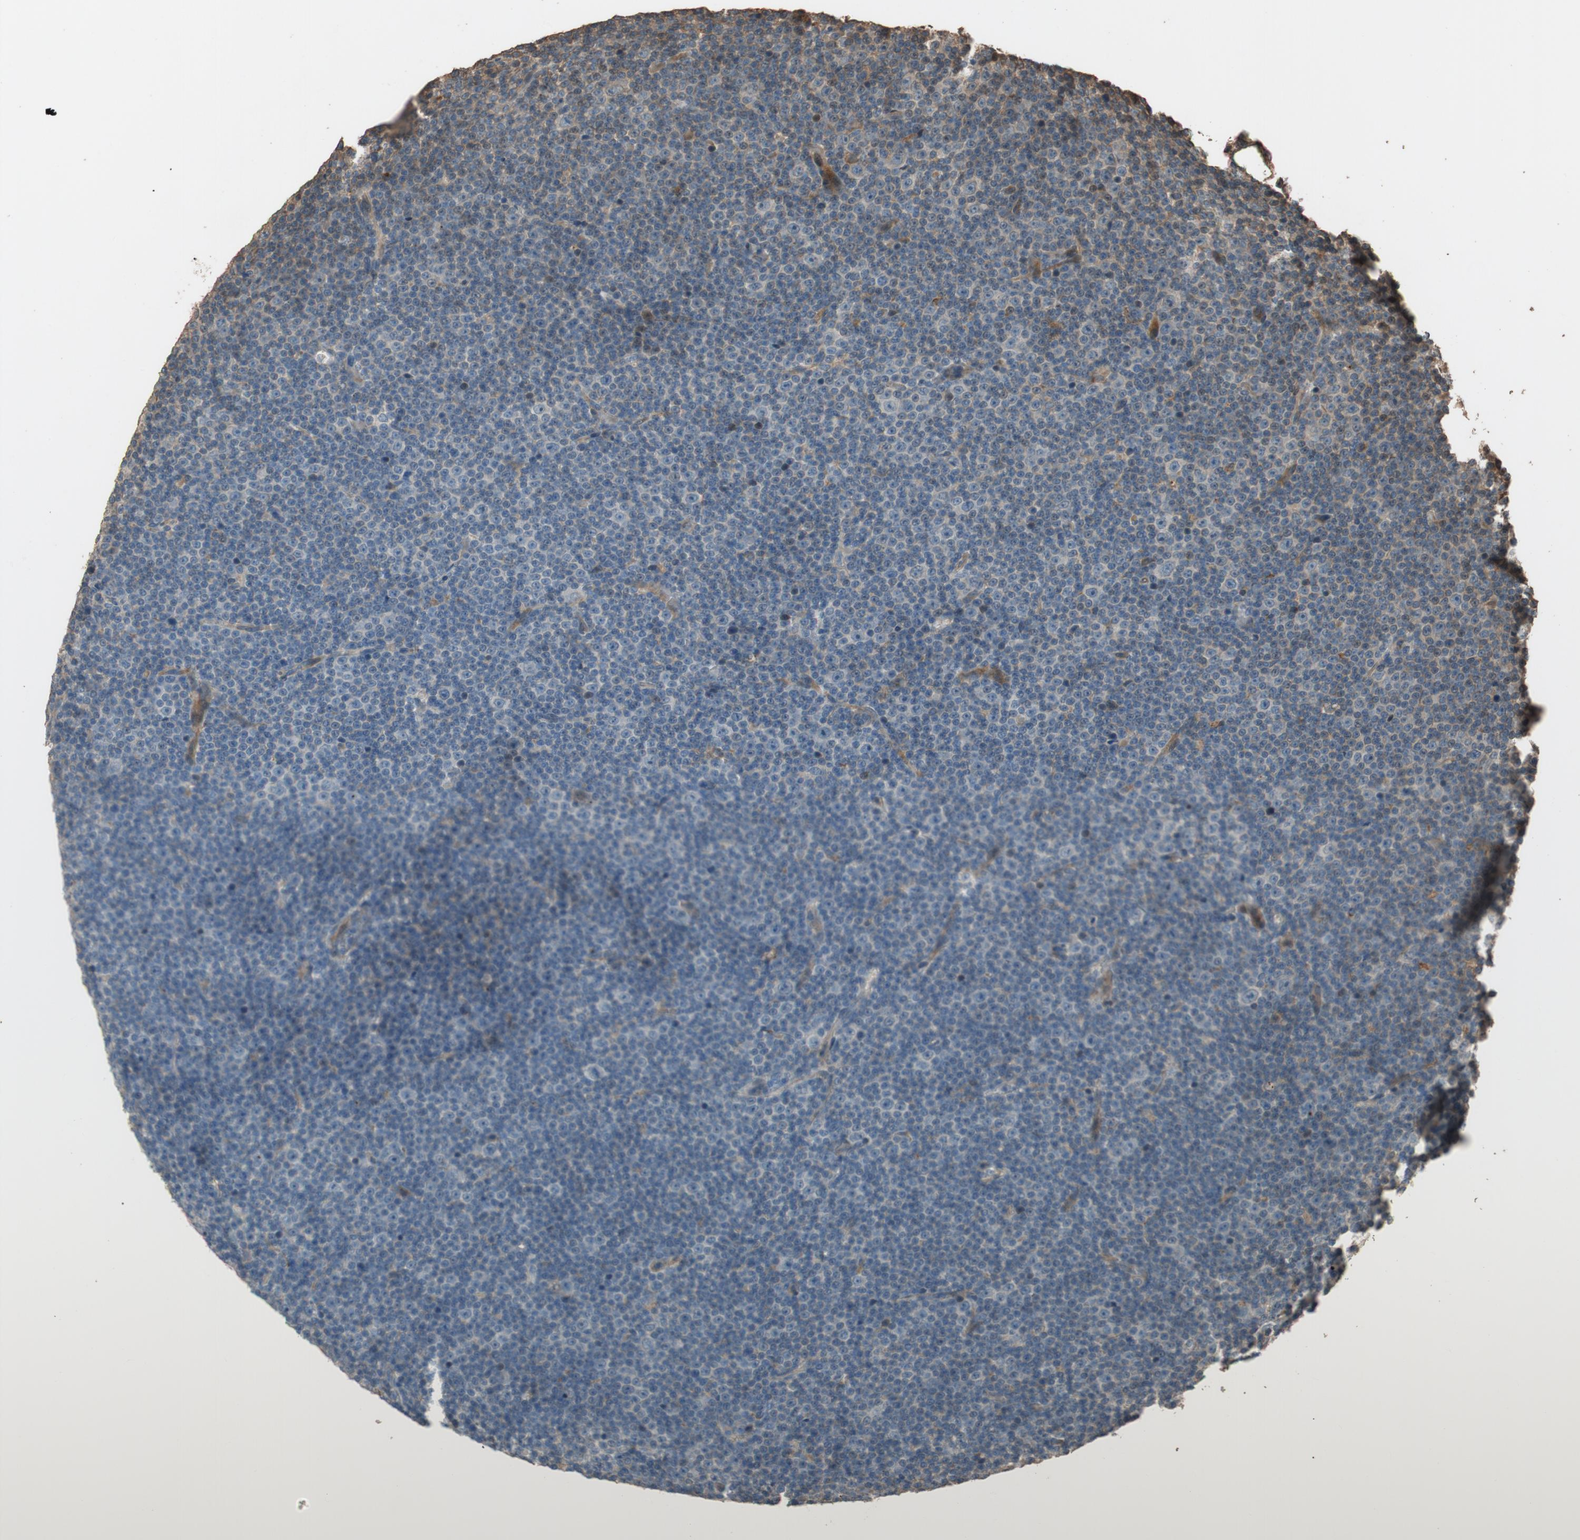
{"staining": {"intensity": "negative", "quantity": "none", "location": "none"}, "tissue": "lymphoma", "cell_type": "Tumor cells", "image_type": "cancer", "snomed": [{"axis": "morphology", "description": "Malignant lymphoma, non-Hodgkin's type, Low grade"}, {"axis": "topography", "description": "Lymph node"}], "caption": "Human low-grade malignant lymphoma, non-Hodgkin's type stained for a protein using IHC reveals no positivity in tumor cells.", "gene": "MST1R", "patient": {"sex": "female", "age": 67}}